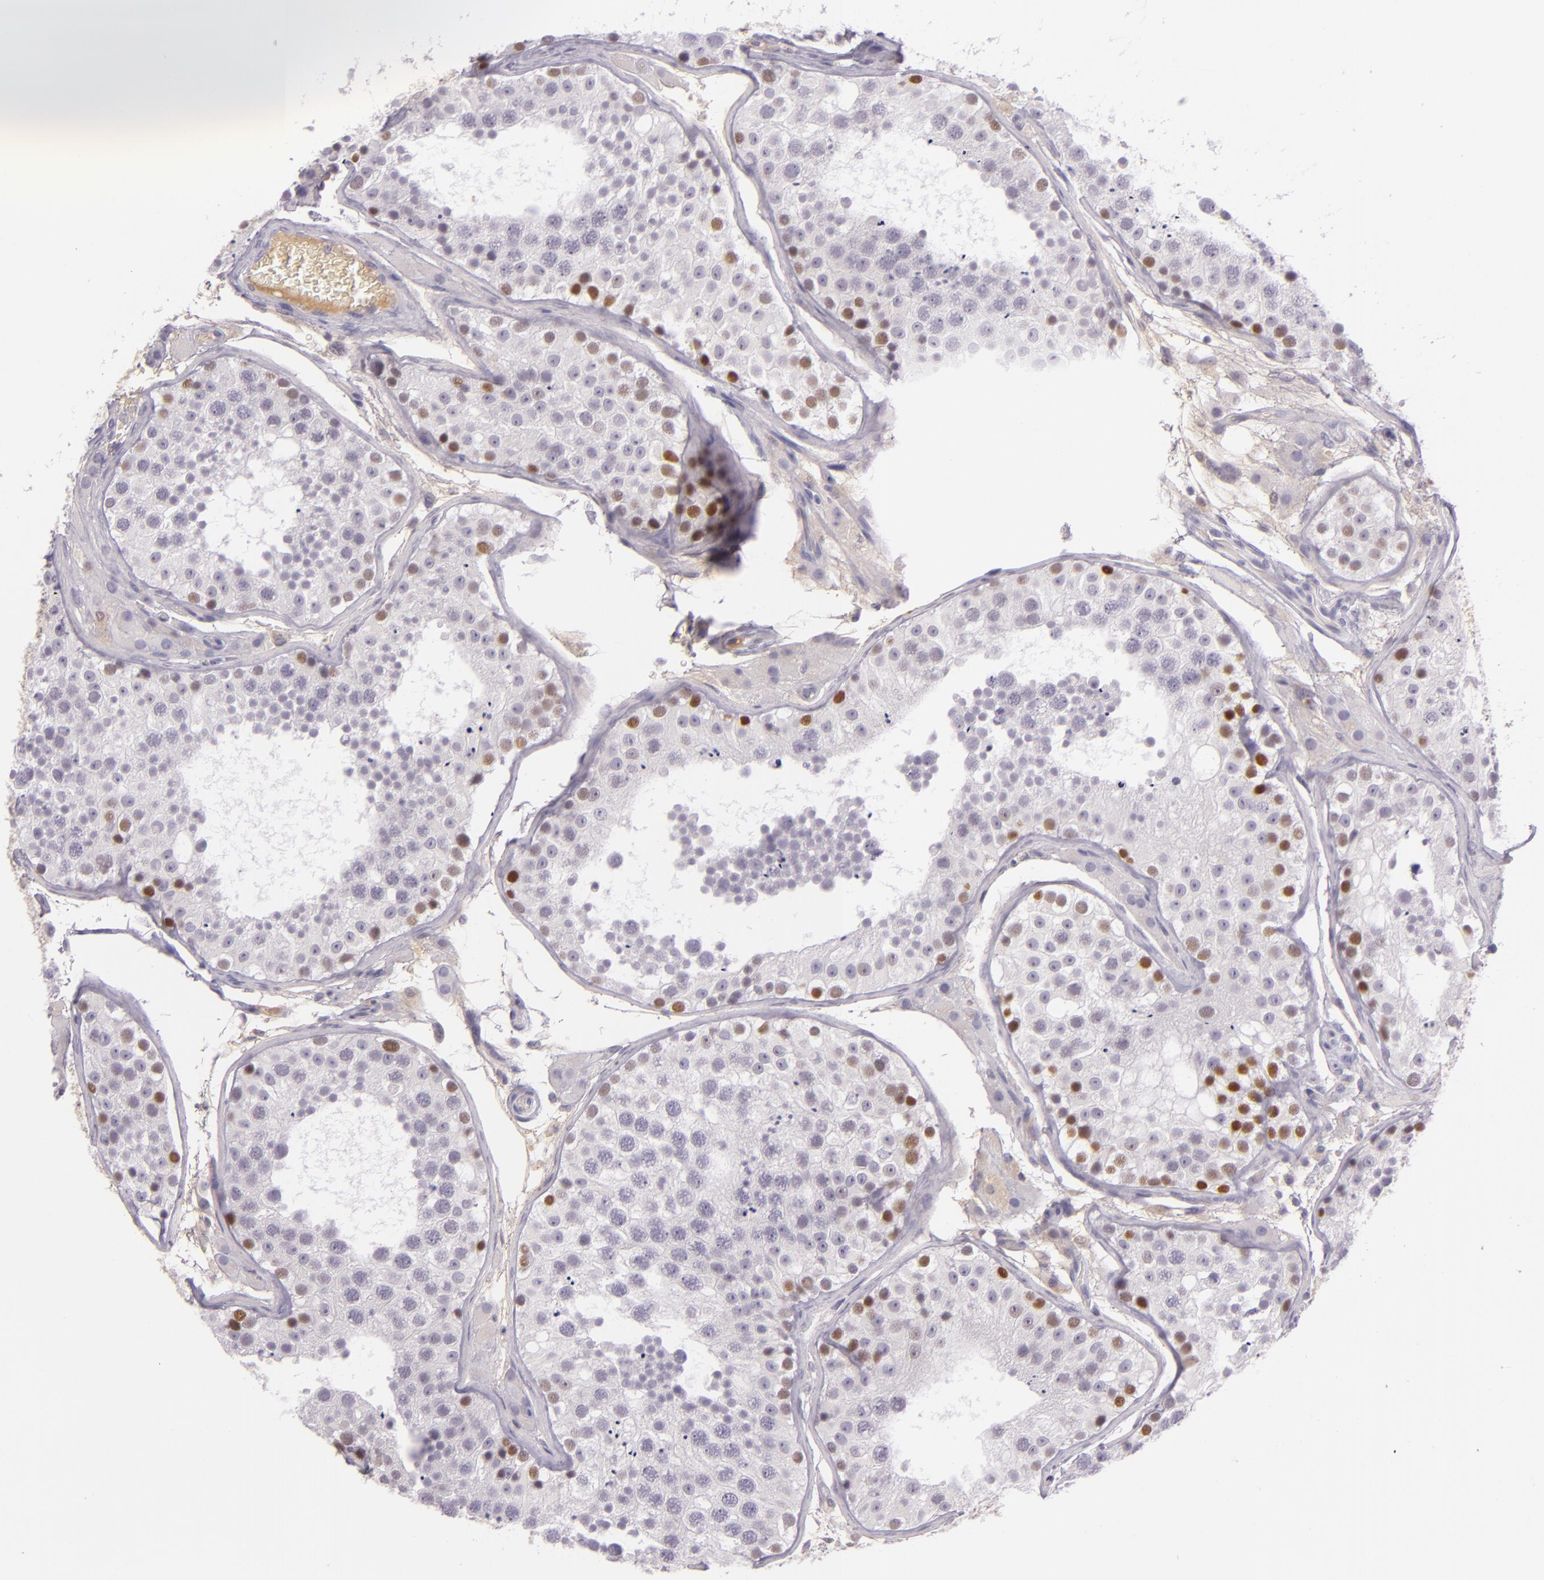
{"staining": {"intensity": "moderate", "quantity": "<25%", "location": "nuclear"}, "tissue": "testis", "cell_type": "Cells in seminiferous ducts", "image_type": "normal", "snomed": [{"axis": "morphology", "description": "Normal tissue, NOS"}, {"axis": "topography", "description": "Testis"}], "caption": "A low amount of moderate nuclear positivity is identified in about <25% of cells in seminiferous ducts in unremarkable testis. (Stains: DAB (3,3'-diaminobenzidine) in brown, nuclei in blue, Microscopy: brightfield microscopy at high magnification).", "gene": "CHEK2", "patient": {"sex": "male", "age": 26}}